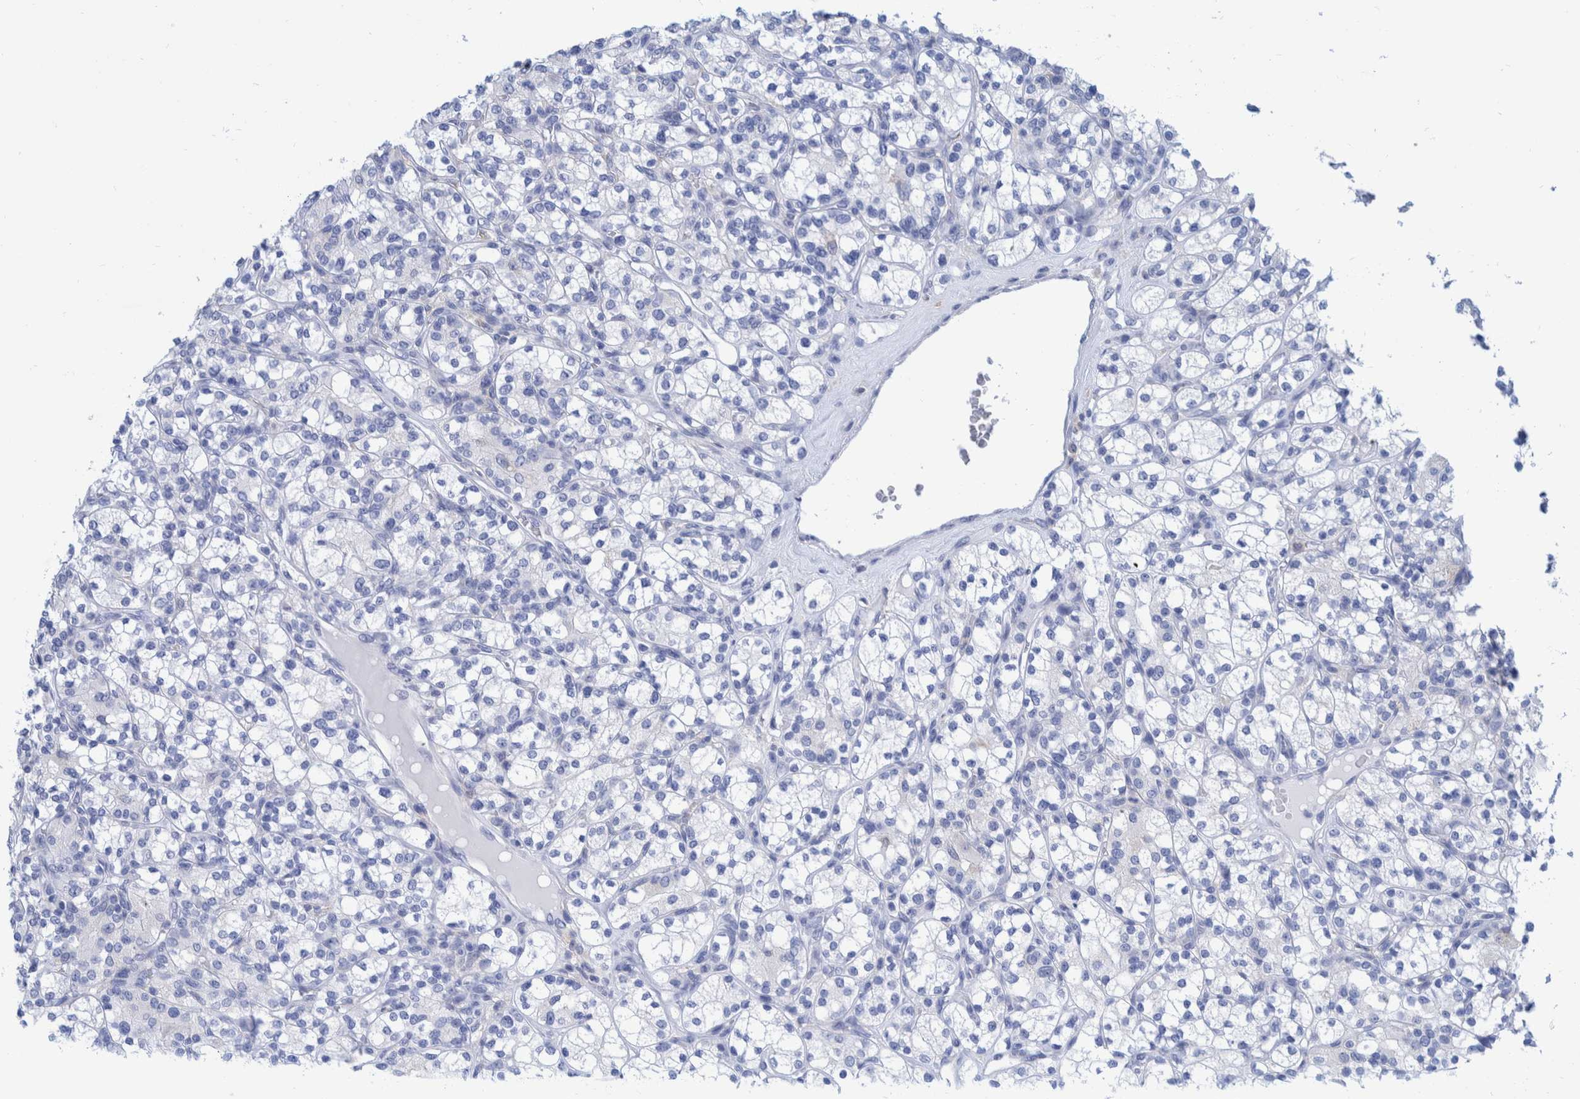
{"staining": {"intensity": "negative", "quantity": "none", "location": "none"}, "tissue": "renal cancer", "cell_type": "Tumor cells", "image_type": "cancer", "snomed": [{"axis": "morphology", "description": "Adenocarcinoma, NOS"}, {"axis": "topography", "description": "Kidney"}], "caption": "A histopathology image of human adenocarcinoma (renal) is negative for staining in tumor cells.", "gene": "KRT14", "patient": {"sex": "male", "age": 77}}